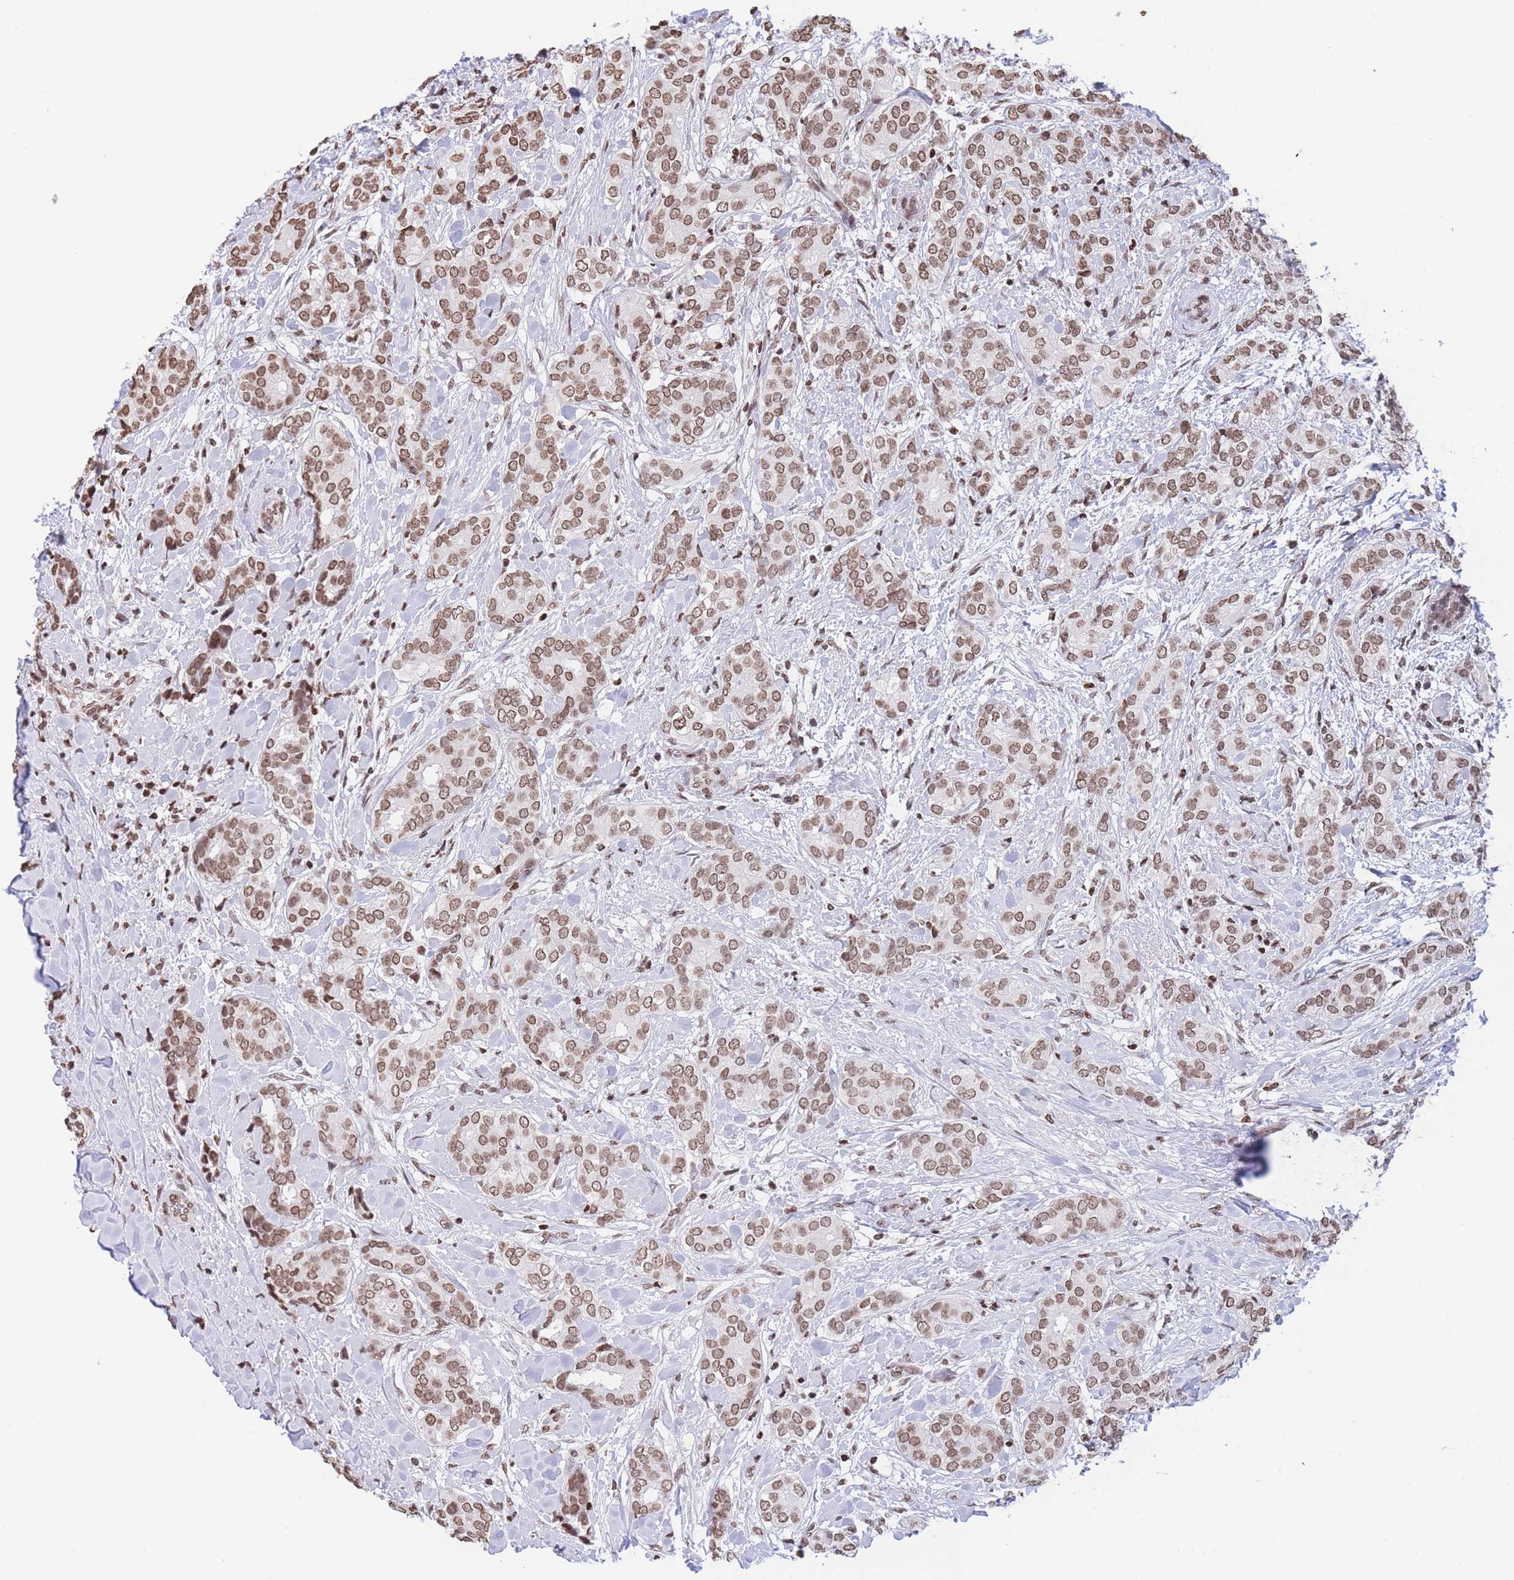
{"staining": {"intensity": "moderate", "quantity": ">75%", "location": "nuclear"}, "tissue": "breast cancer", "cell_type": "Tumor cells", "image_type": "cancer", "snomed": [{"axis": "morphology", "description": "Duct carcinoma"}, {"axis": "topography", "description": "Breast"}], "caption": "Immunohistochemistry (IHC) of human breast infiltrating ductal carcinoma shows medium levels of moderate nuclear positivity in about >75% of tumor cells.", "gene": "H2BC11", "patient": {"sex": "female", "age": 73}}